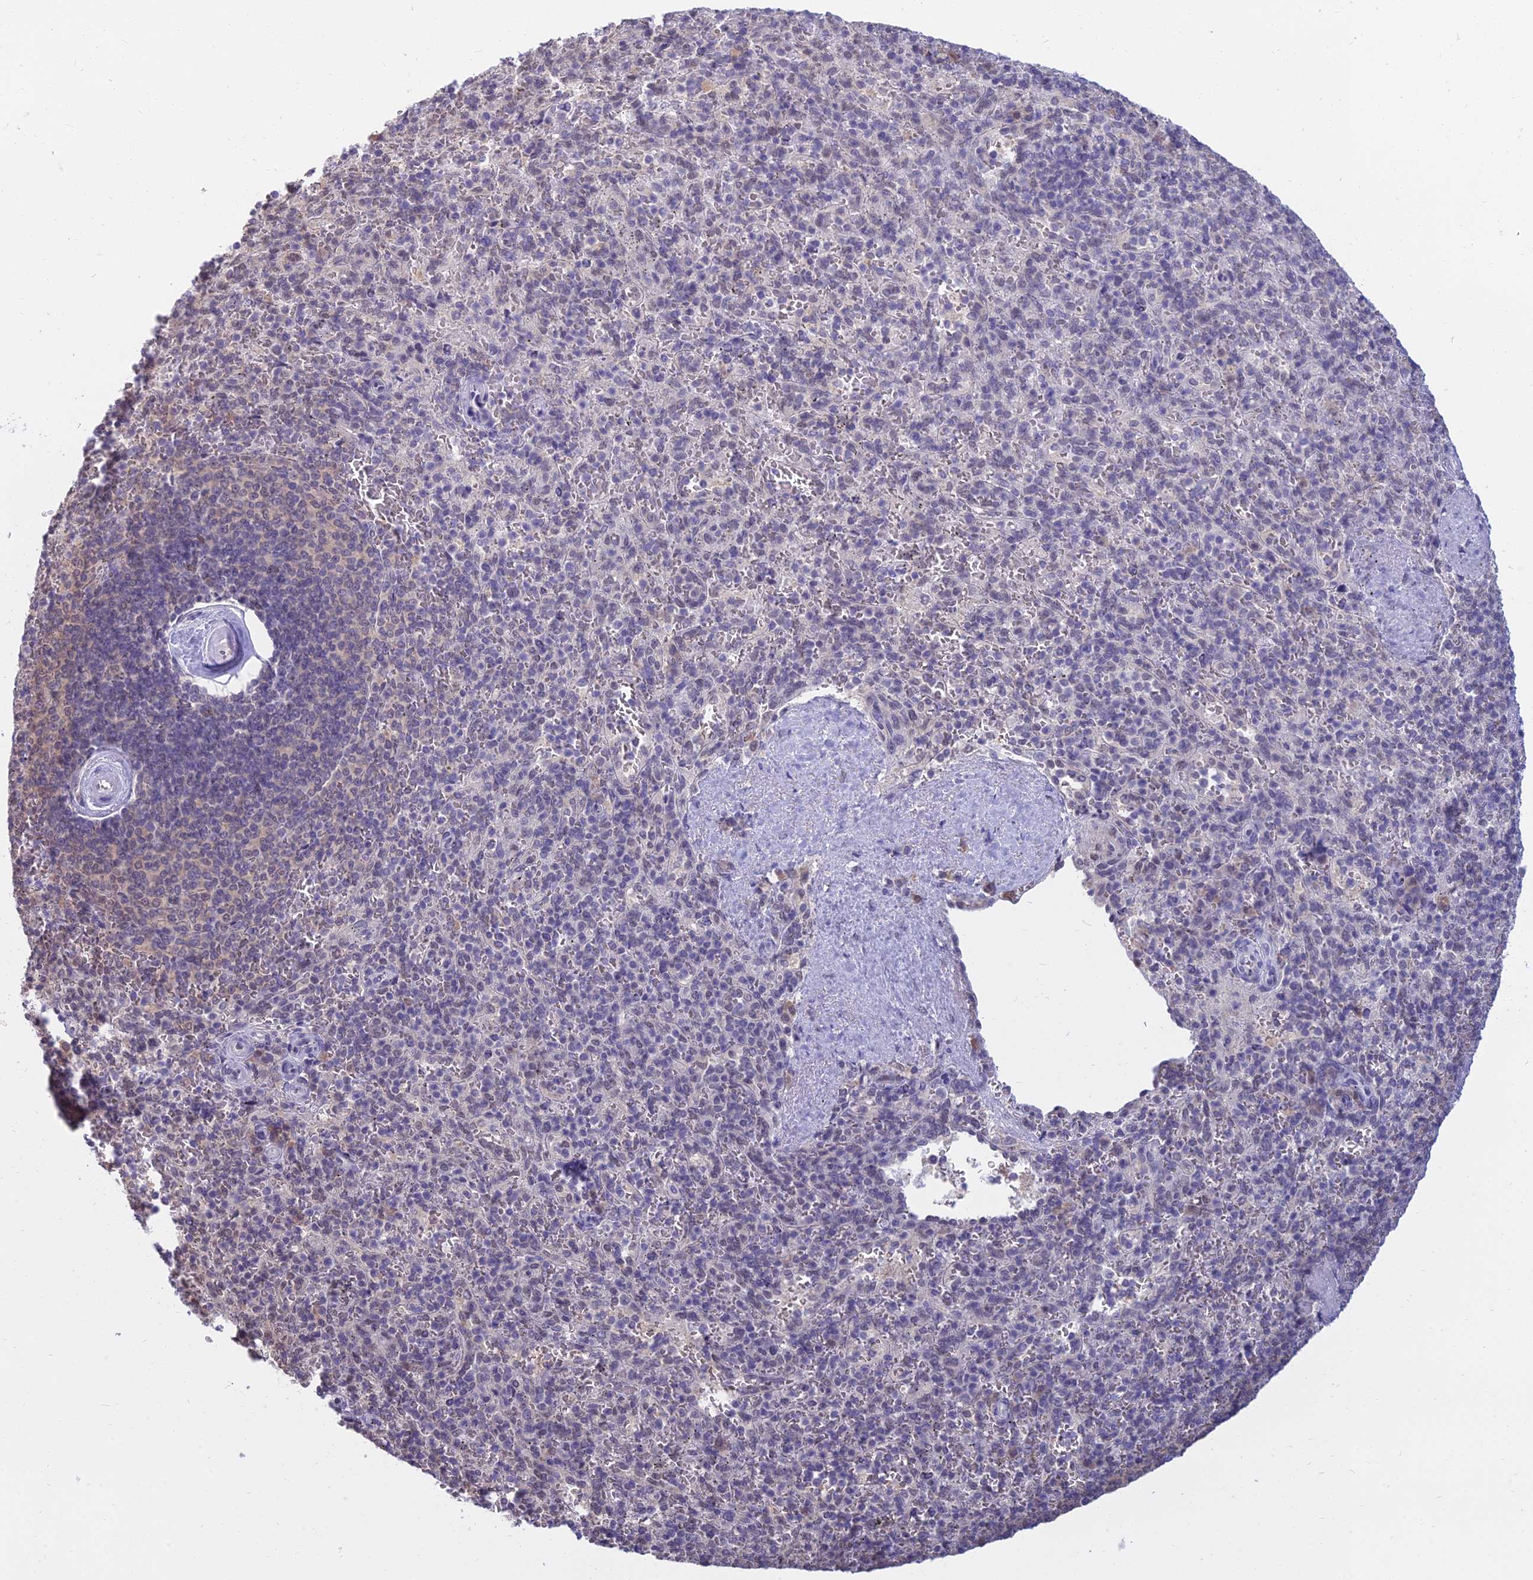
{"staining": {"intensity": "negative", "quantity": "none", "location": "none"}, "tissue": "spleen", "cell_type": "Cells in red pulp", "image_type": "normal", "snomed": [{"axis": "morphology", "description": "Normal tissue, NOS"}, {"axis": "topography", "description": "Spleen"}], "caption": "Immunohistochemistry (IHC) of normal spleen demonstrates no staining in cells in red pulp.", "gene": "SRSF7", "patient": {"sex": "male", "age": 82}}